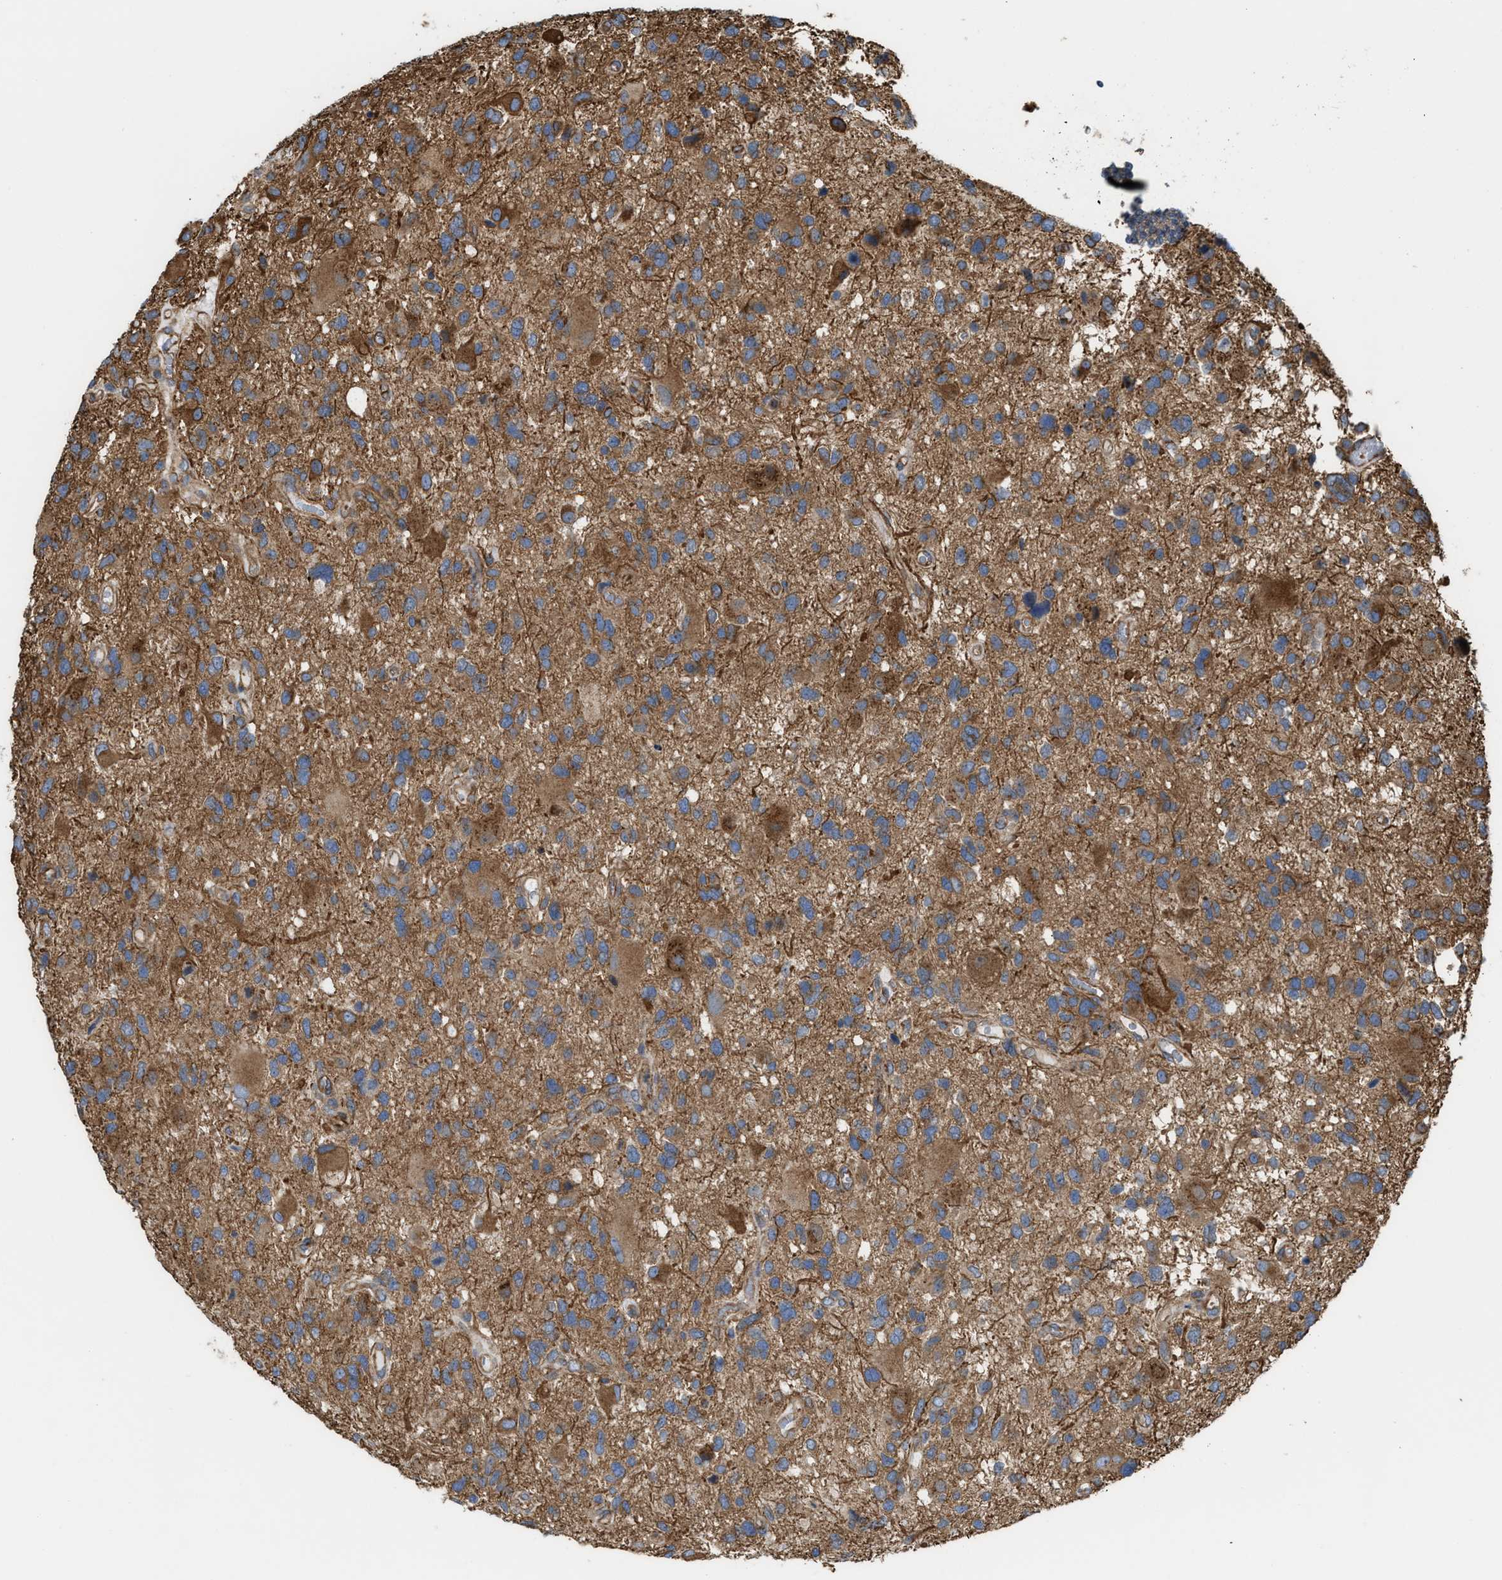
{"staining": {"intensity": "moderate", "quantity": ">75%", "location": "cytoplasmic/membranous"}, "tissue": "glioma", "cell_type": "Tumor cells", "image_type": "cancer", "snomed": [{"axis": "morphology", "description": "Glioma, malignant, High grade"}, {"axis": "topography", "description": "Brain"}], "caption": "Glioma stained with IHC shows moderate cytoplasmic/membranous staining in about >75% of tumor cells. The staining was performed using DAB (3,3'-diaminobenzidine), with brown indicating positive protein expression. Nuclei are stained blue with hematoxylin.", "gene": "EPS15L1", "patient": {"sex": "male", "age": 33}}